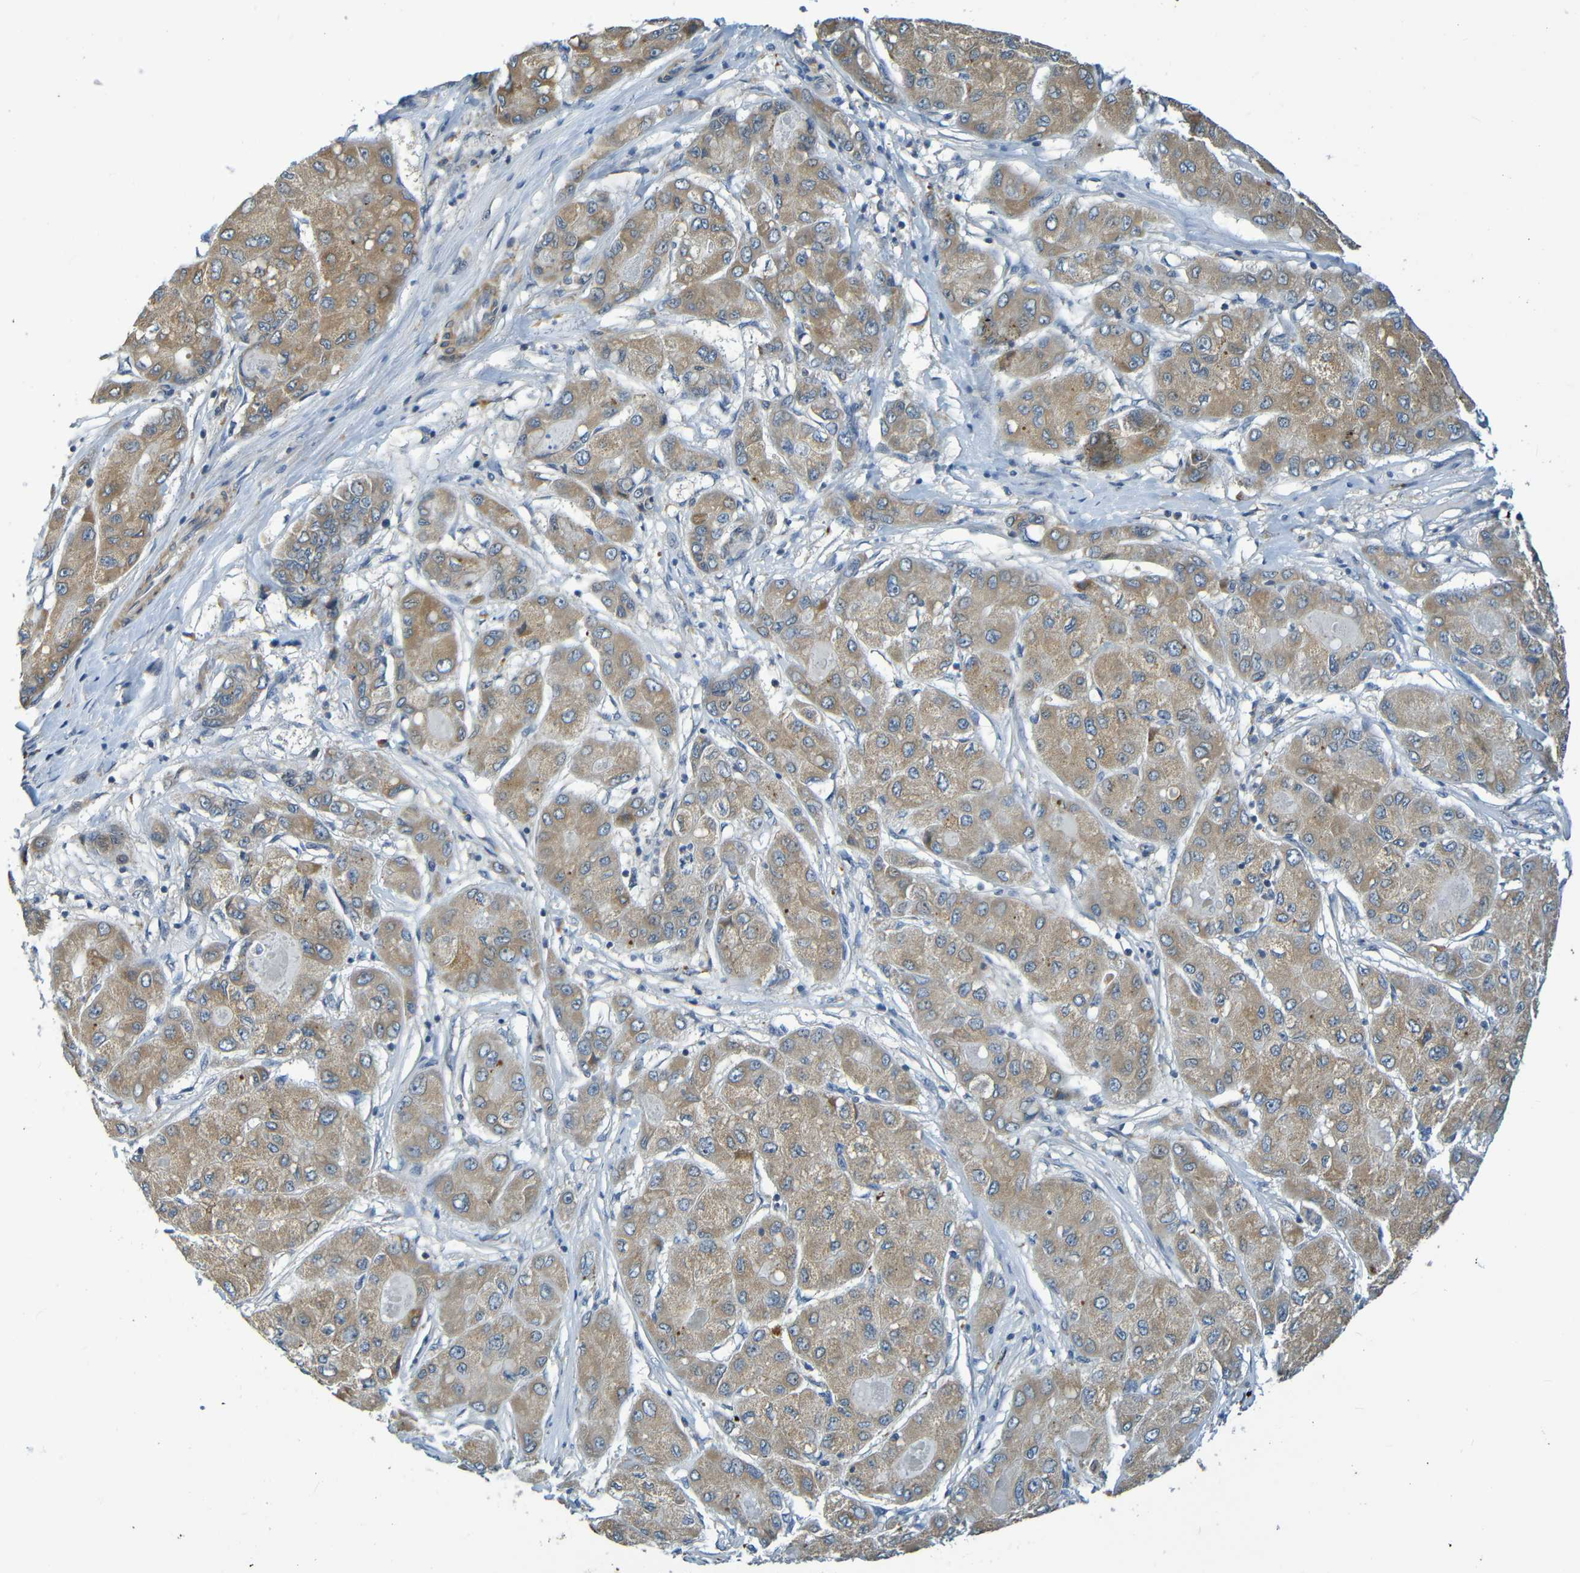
{"staining": {"intensity": "moderate", "quantity": ">75%", "location": "cytoplasmic/membranous"}, "tissue": "liver cancer", "cell_type": "Tumor cells", "image_type": "cancer", "snomed": [{"axis": "morphology", "description": "Carcinoma, Hepatocellular, NOS"}, {"axis": "topography", "description": "Liver"}], "caption": "The micrograph reveals immunohistochemical staining of liver cancer (hepatocellular carcinoma). There is moderate cytoplasmic/membranous positivity is appreciated in approximately >75% of tumor cells. The protein is shown in brown color, while the nuclei are stained blue.", "gene": "CYP4F2", "patient": {"sex": "male", "age": 80}}